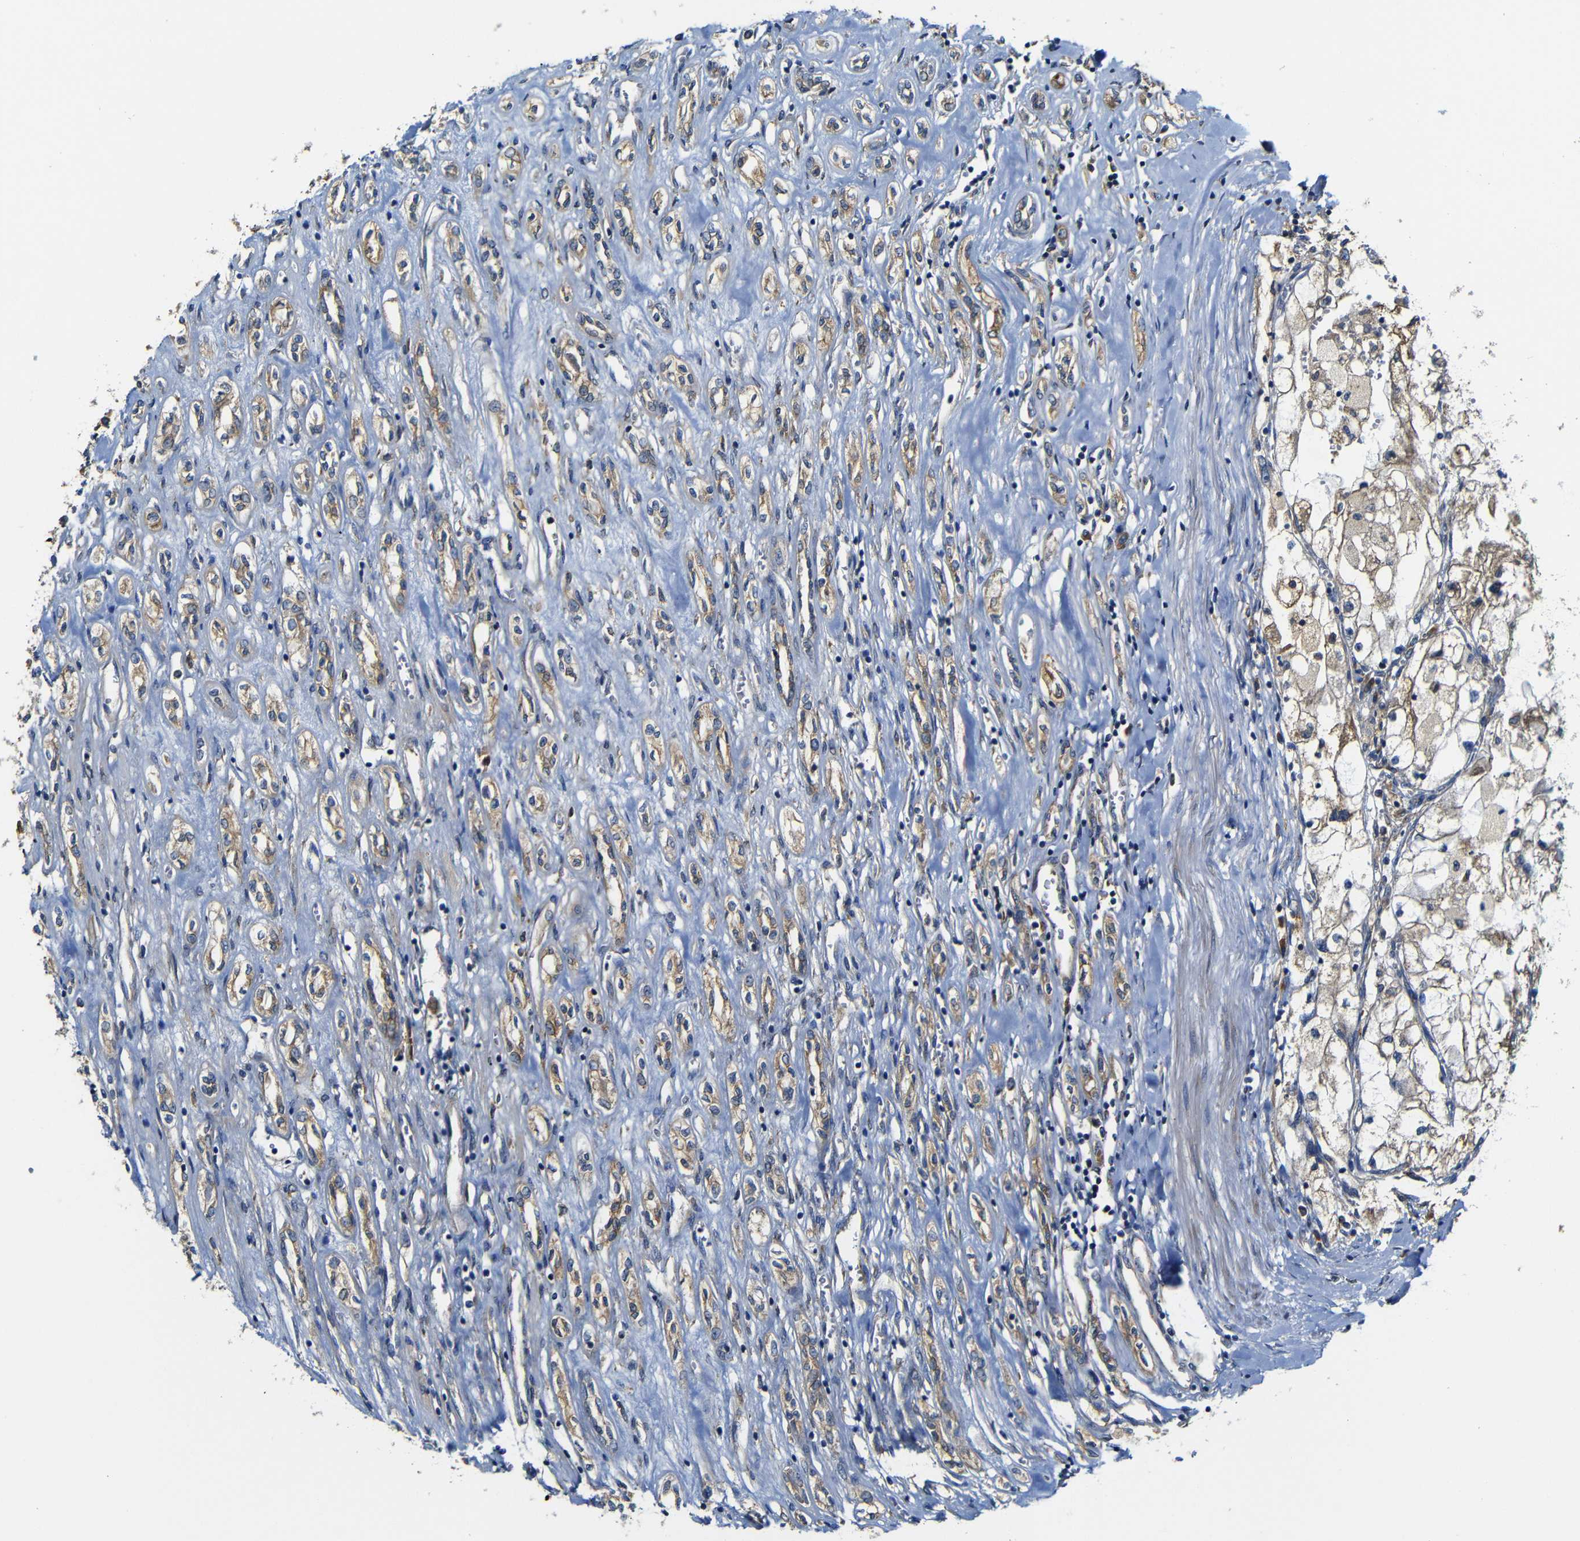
{"staining": {"intensity": "weak", "quantity": ">75%", "location": "cytoplasmic/membranous"}, "tissue": "renal cancer", "cell_type": "Tumor cells", "image_type": "cancer", "snomed": [{"axis": "morphology", "description": "Adenocarcinoma, NOS"}, {"axis": "topography", "description": "Kidney"}], "caption": "This is a micrograph of IHC staining of adenocarcinoma (renal), which shows weak staining in the cytoplasmic/membranous of tumor cells.", "gene": "CLCC1", "patient": {"sex": "female", "age": 70}}